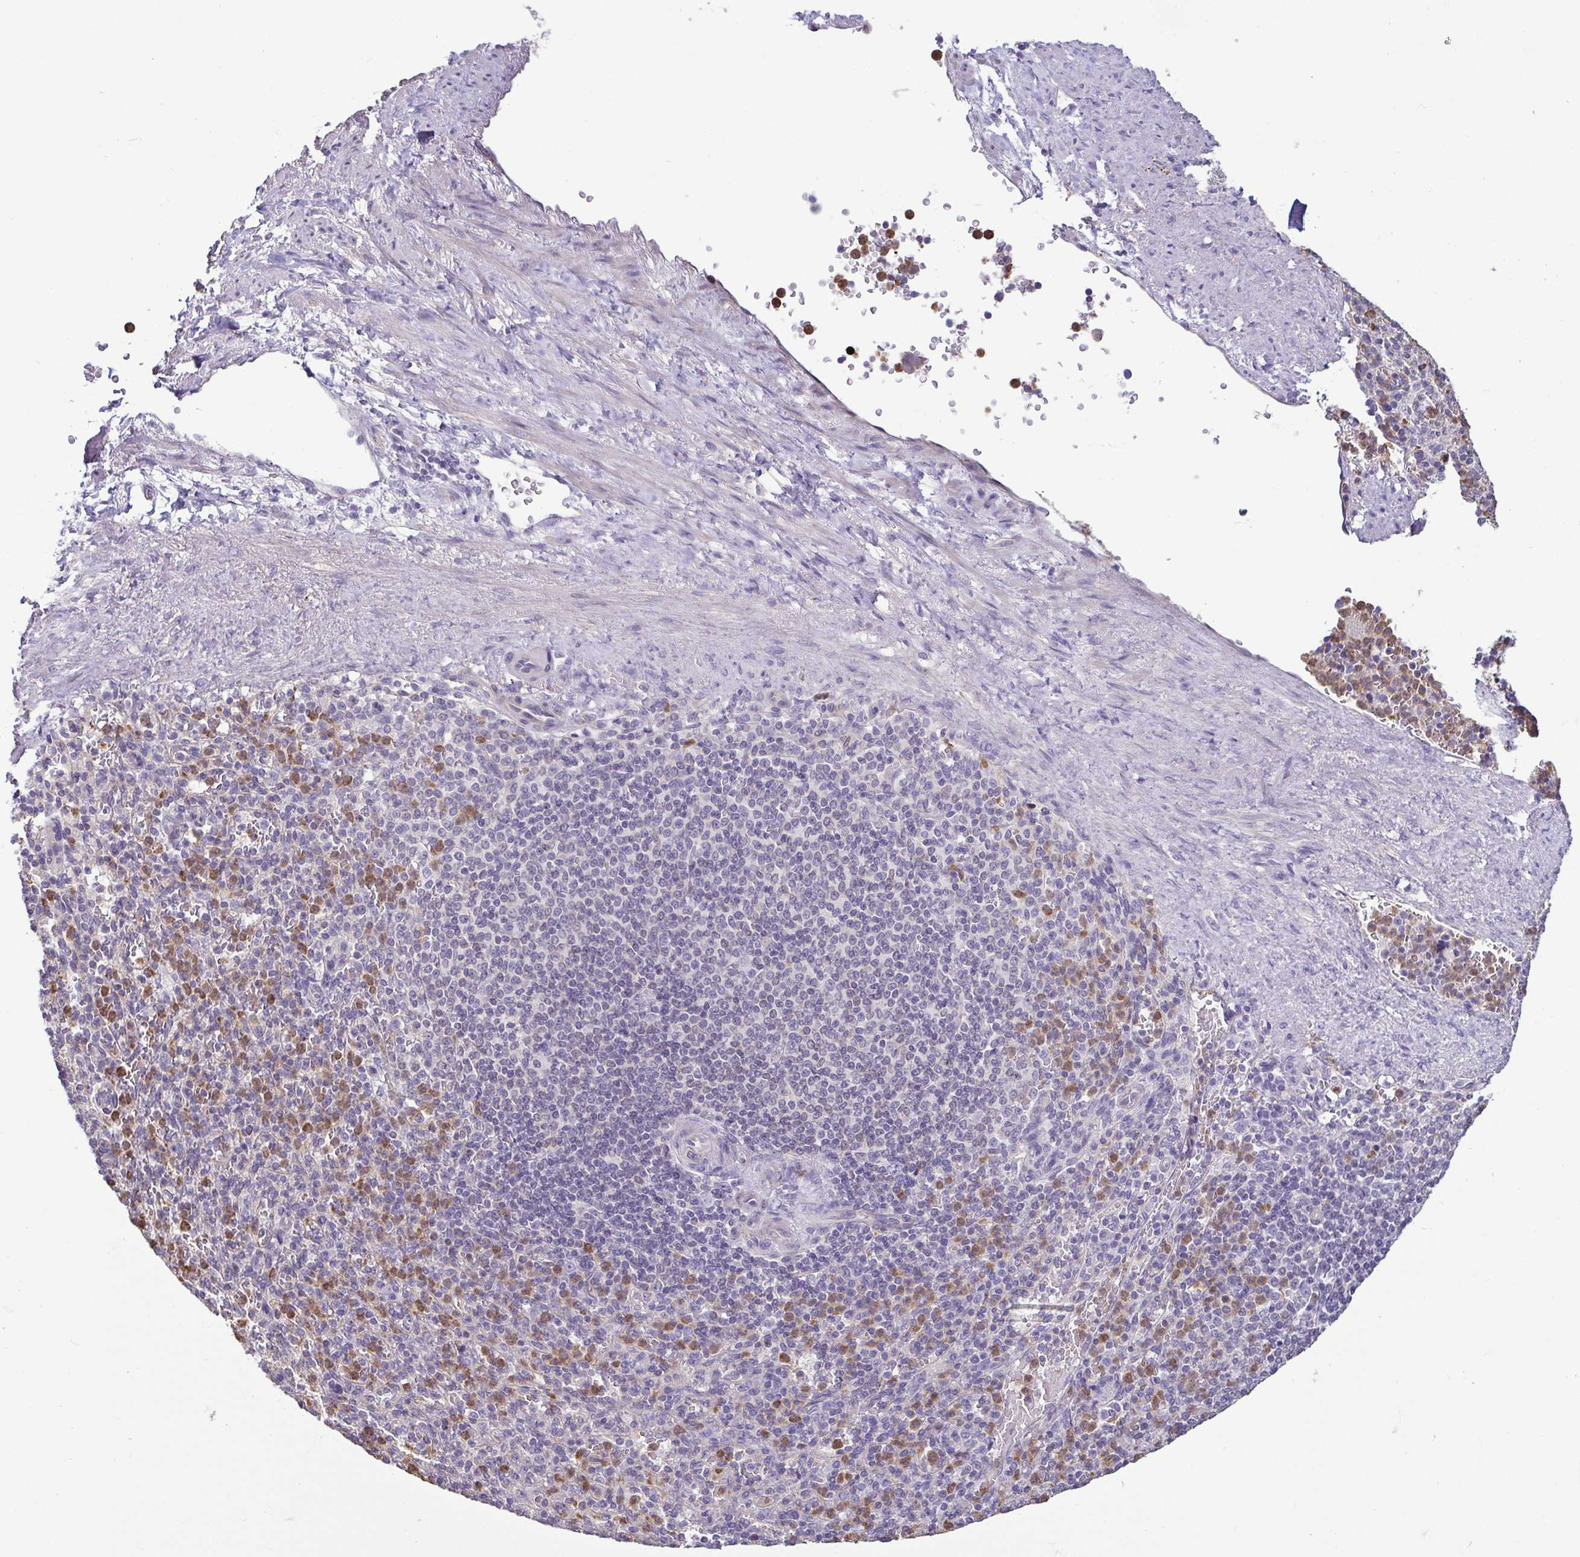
{"staining": {"intensity": "moderate", "quantity": "<25%", "location": "cytoplasmic/membranous"}, "tissue": "spleen", "cell_type": "Cells in red pulp", "image_type": "normal", "snomed": [{"axis": "morphology", "description": "Normal tissue, NOS"}, {"axis": "topography", "description": "Spleen"}], "caption": "Immunohistochemistry (IHC) of benign human spleen exhibits low levels of moderate cytoplasmic/membranous positivity in about <25% of cells in red pulp. (DAB IHC with brightfield microscopy, high magnification).", "gene": "MYL10", "patient": {"sex": "female", "age": 74}}